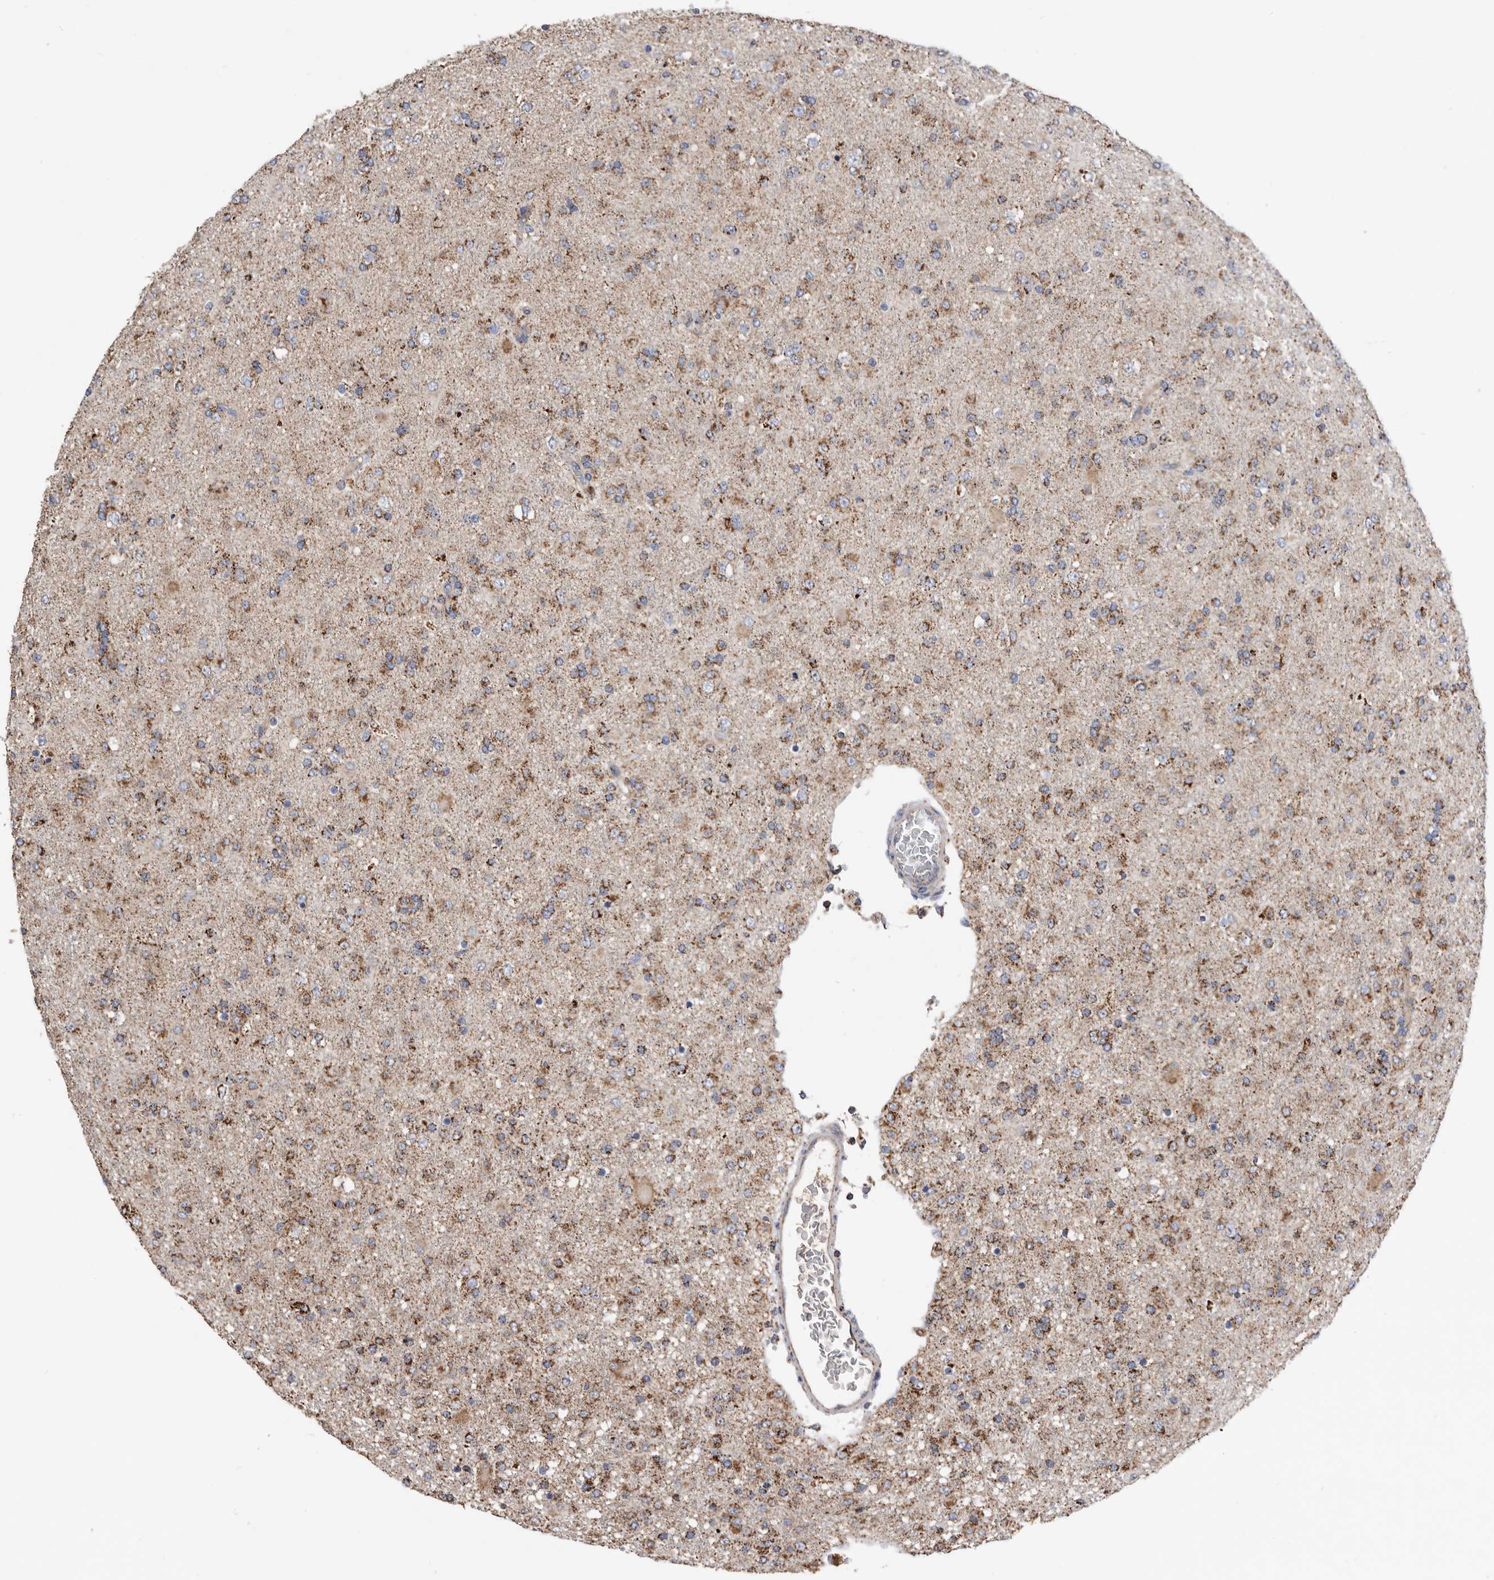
{"staining": {"intensity": "moderate", "quantity": ">75%", "location": "cytoplasmic/membranous"}, "tissue": "glioma", "cell_type": "Tumor cells", "image_type": "cancer", "snomed": [{"axis": "morphology", "description": "Glioma, malignant, Low grade"}, {"axis": "topography", "description": "Brain"}], "caption": "The immunohistochemical stain shows moderate cytoplasmic/membranous positivity in tumor cells of glioma tissue.", "gene": "WFDC1", "patient": {"sex": "male", "age": 65}}